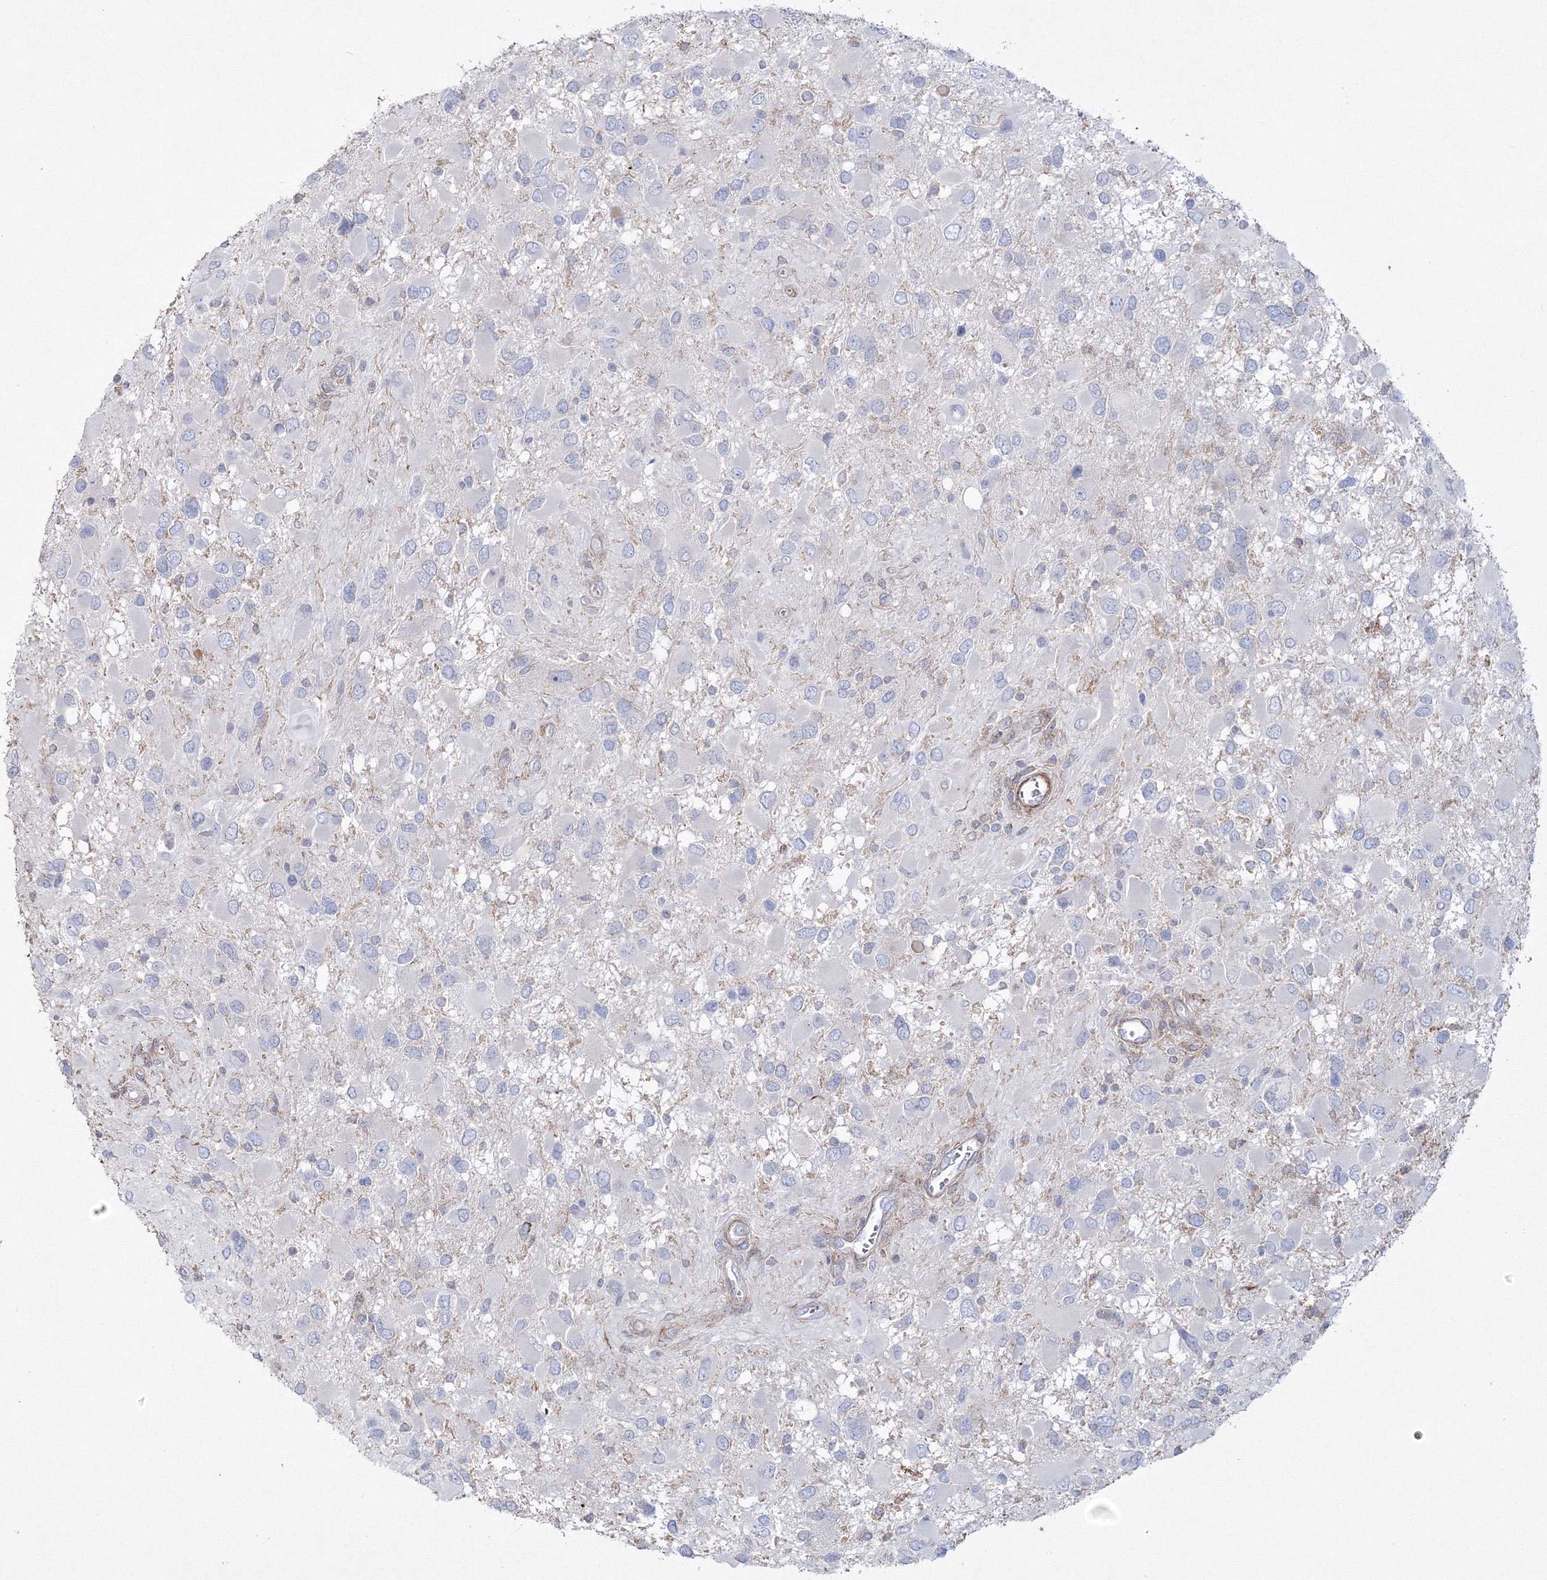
{"staining": {"intensity": "negative", "quantity": "none", "location": "none"}, "tissue": "glioma", "cell_type": "Tumor cells", "image_type": "cancer", "snomed": [{"axis": "morphology", "description": "Glioma, malignant, High grade"}, {"axis": "topography", "description": "Brain"}], "caption": "Immunohistochemical staining of human glioma displays no significant staining in tumor cells. The staining was performed using DAB to visualize the protein expression in brown, while the nuclei were stained in blue with hematoxylin (Magnification: 20x).", "gene": "GPR82", "patient": {"sex": "male", "age": 53}}